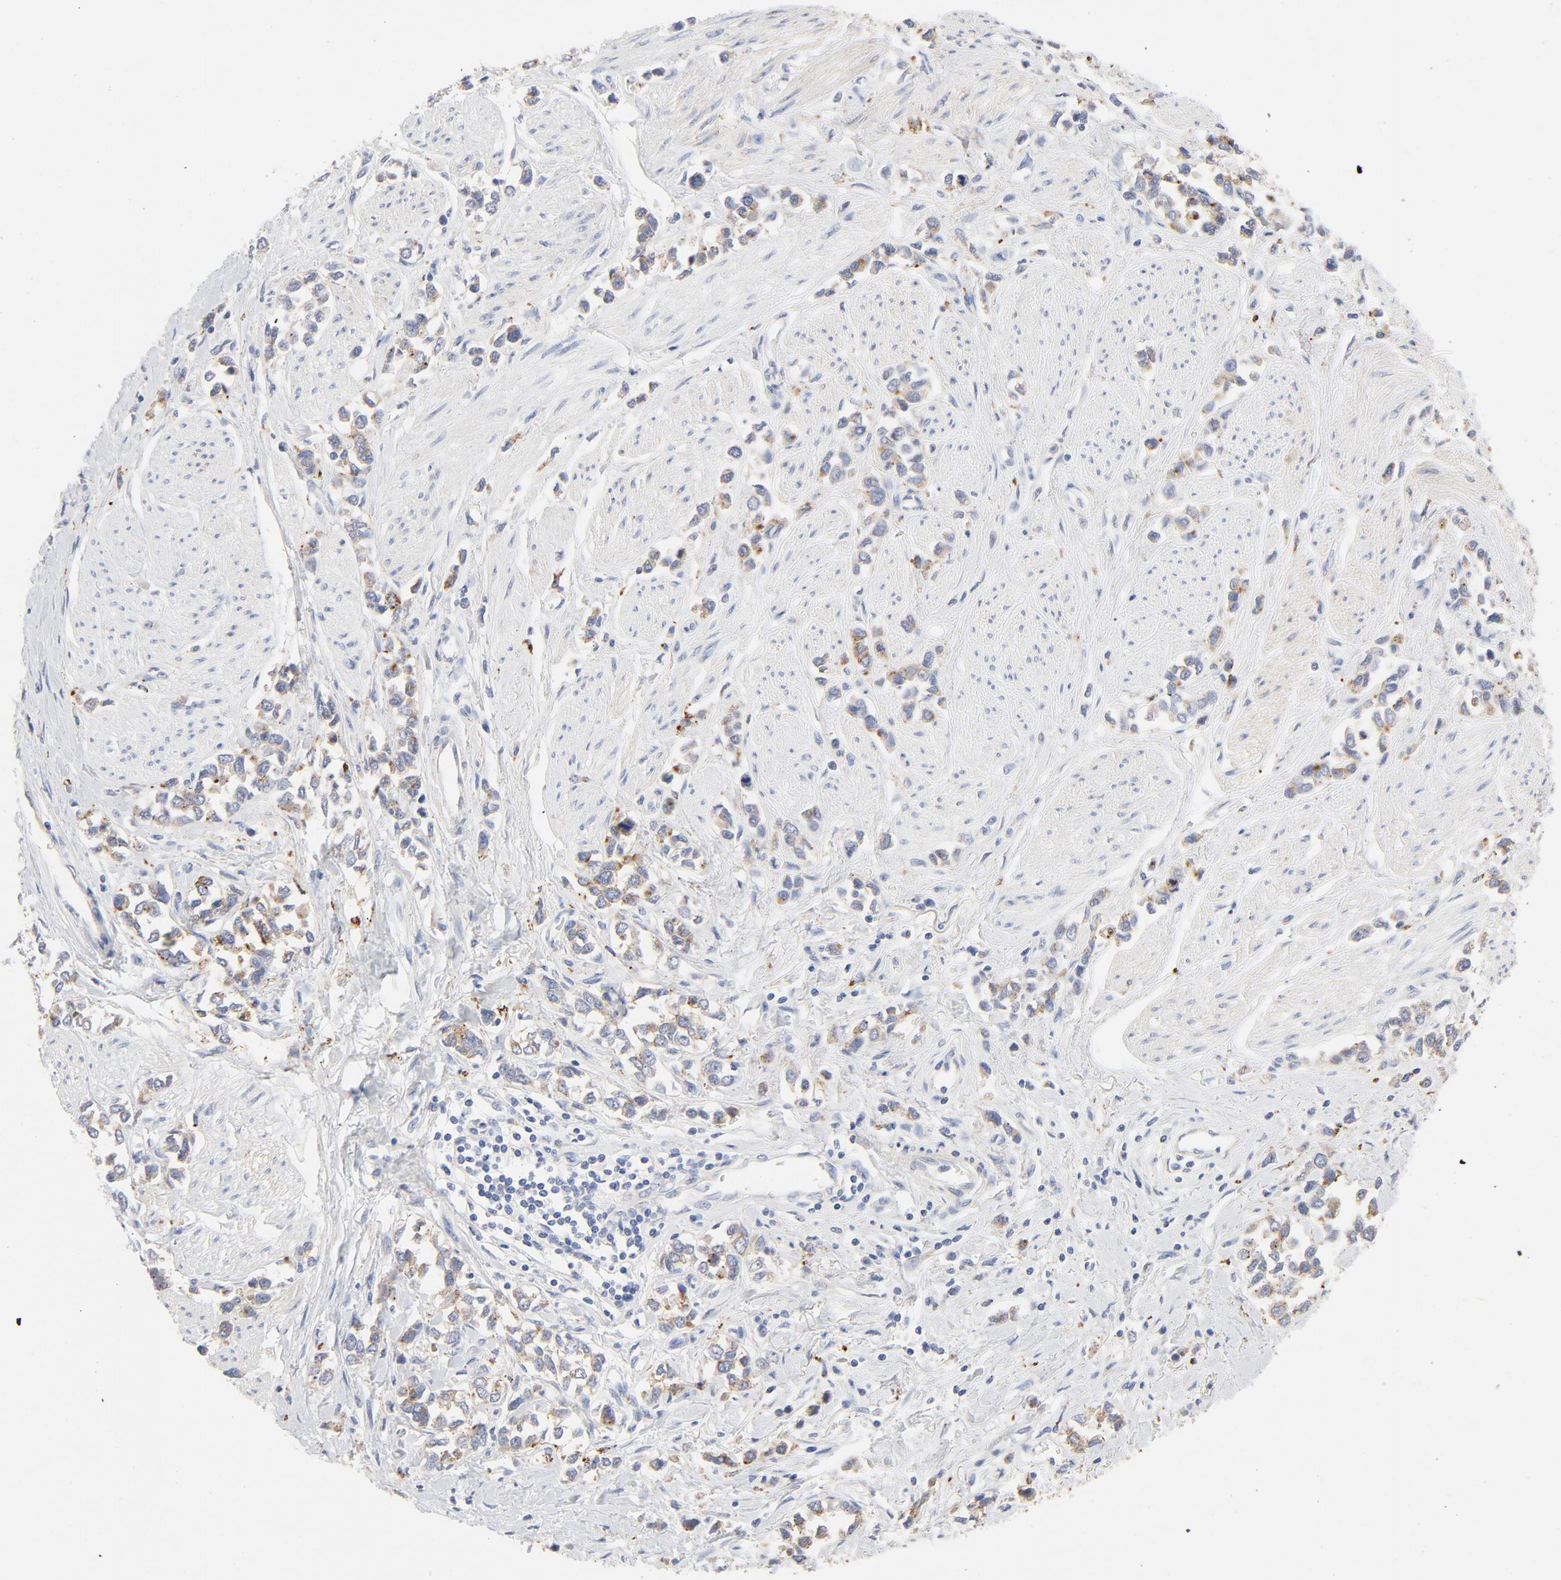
{"staining": {"intensity": "moderate", "quantity": ">75%", "location": "cytoplasmic/membranous"}, "tissue": "stomach cancer", "cell_type": "Tumor cells", "image_type": "cancer", "snomed": [{"axis": "morphology", "description": "Adenocarcinoma, NOS"}, {"axis": "topography", "description": "Stomach, upper"}], "caption": "Immunohistochemical staining of stomach adenocarcinoma displays medium levels of moderate cytoplasmic/membranous protein expression in approximately >75% of tumor cells.", "gene": "MAGEB17", "patient": {"sex": "male", "age": 76}}